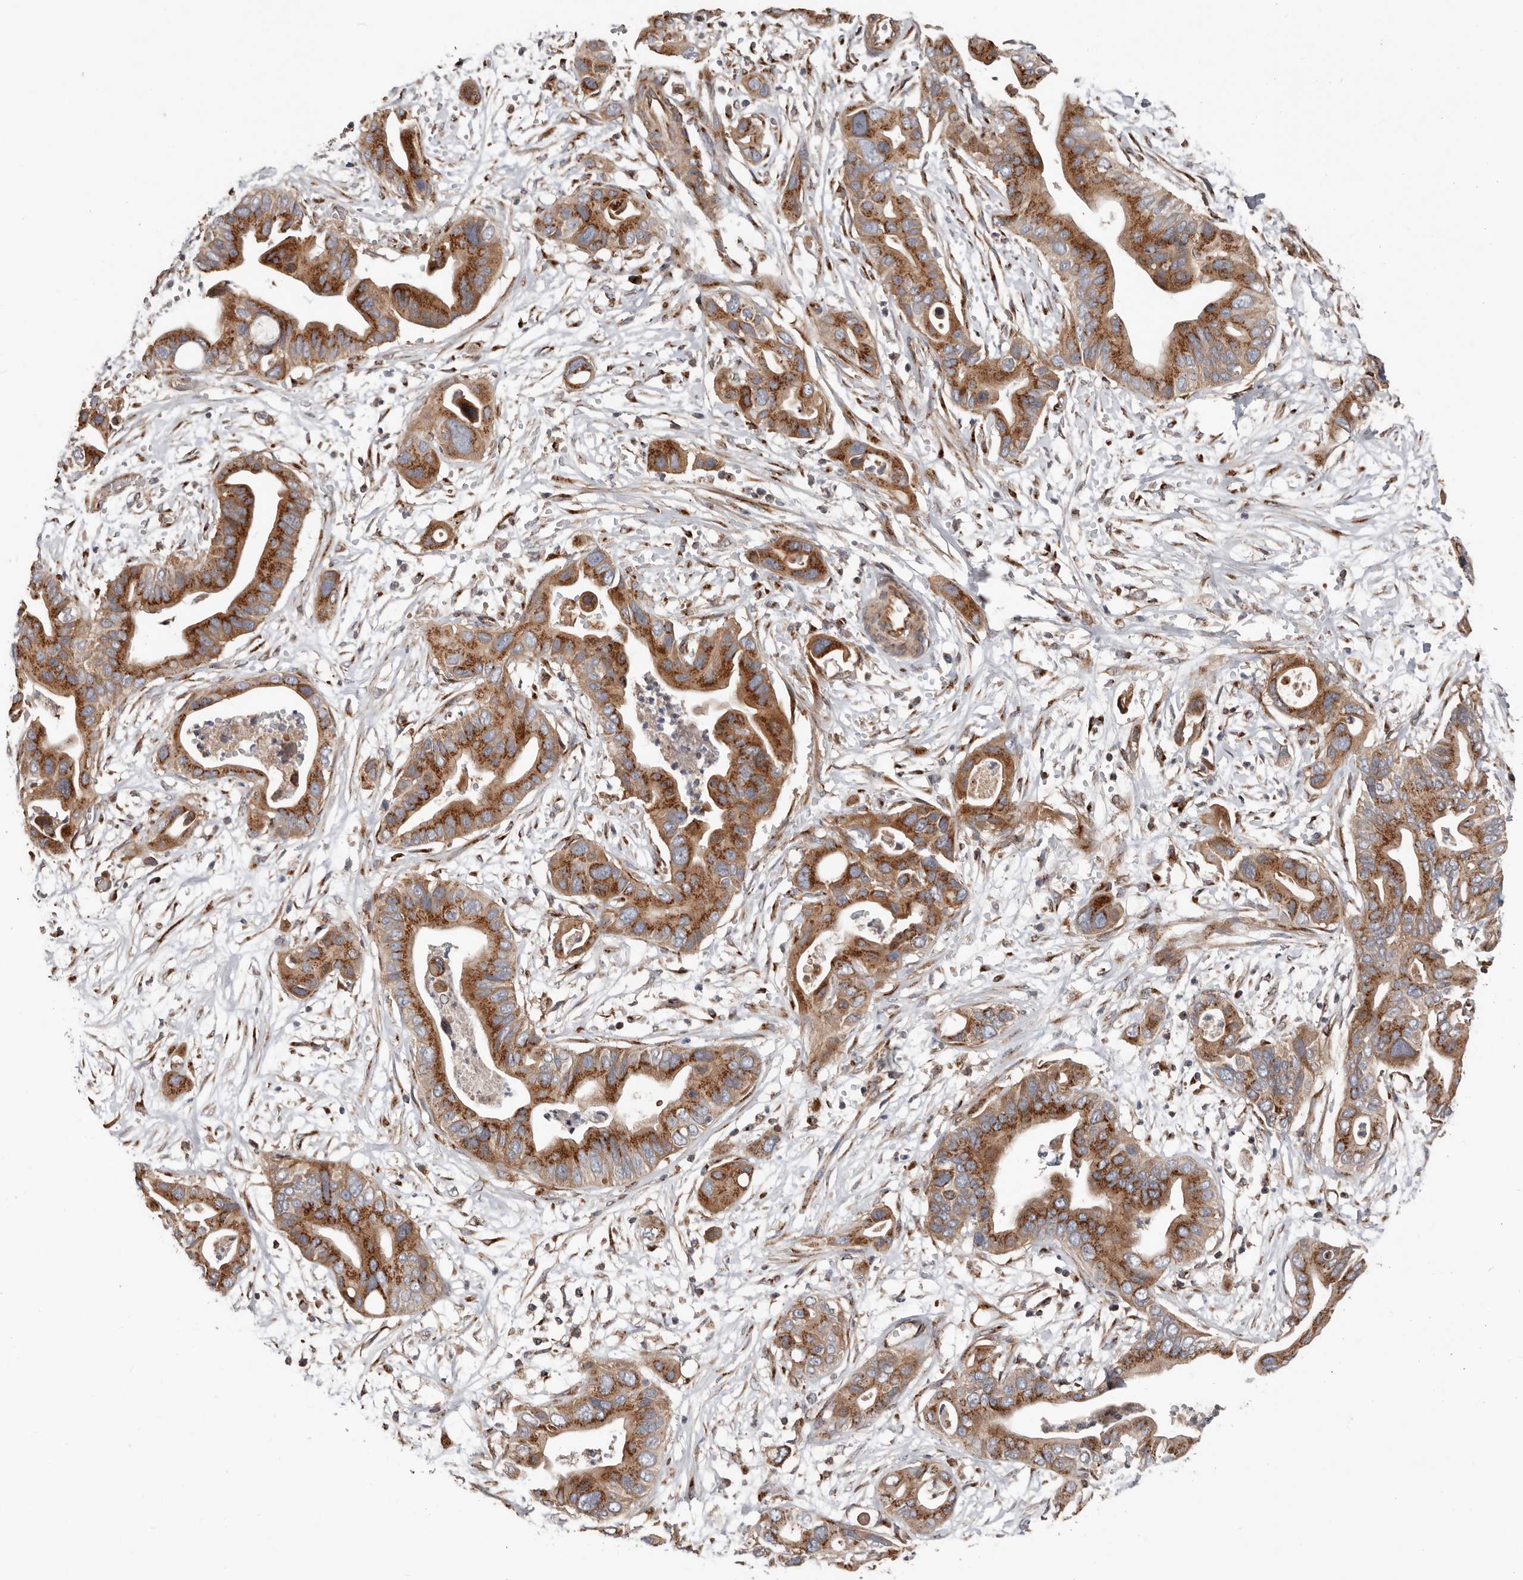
{"staining": {"intensity": "strong", "quantity": ">75%", "location": "cytoplasmic/membranous"}, "tissue": "pancreatic cancer", "cell_type": "Tumor cells", "image_type": "cancer", "snomed": [{"axis": "morphology", "description": "Adenocarcinoma, NOS"}, {"axis": "topography", "description": "Pancreas"}], "caption": "A photomicrograph of human adenocarcinoma (pancreatic) stained for a protein reveals strong cytoplasmic/membranous brown staining in tumor cells.", "gene": "COG1", "patient": {"sex": "male", "age": 66}}